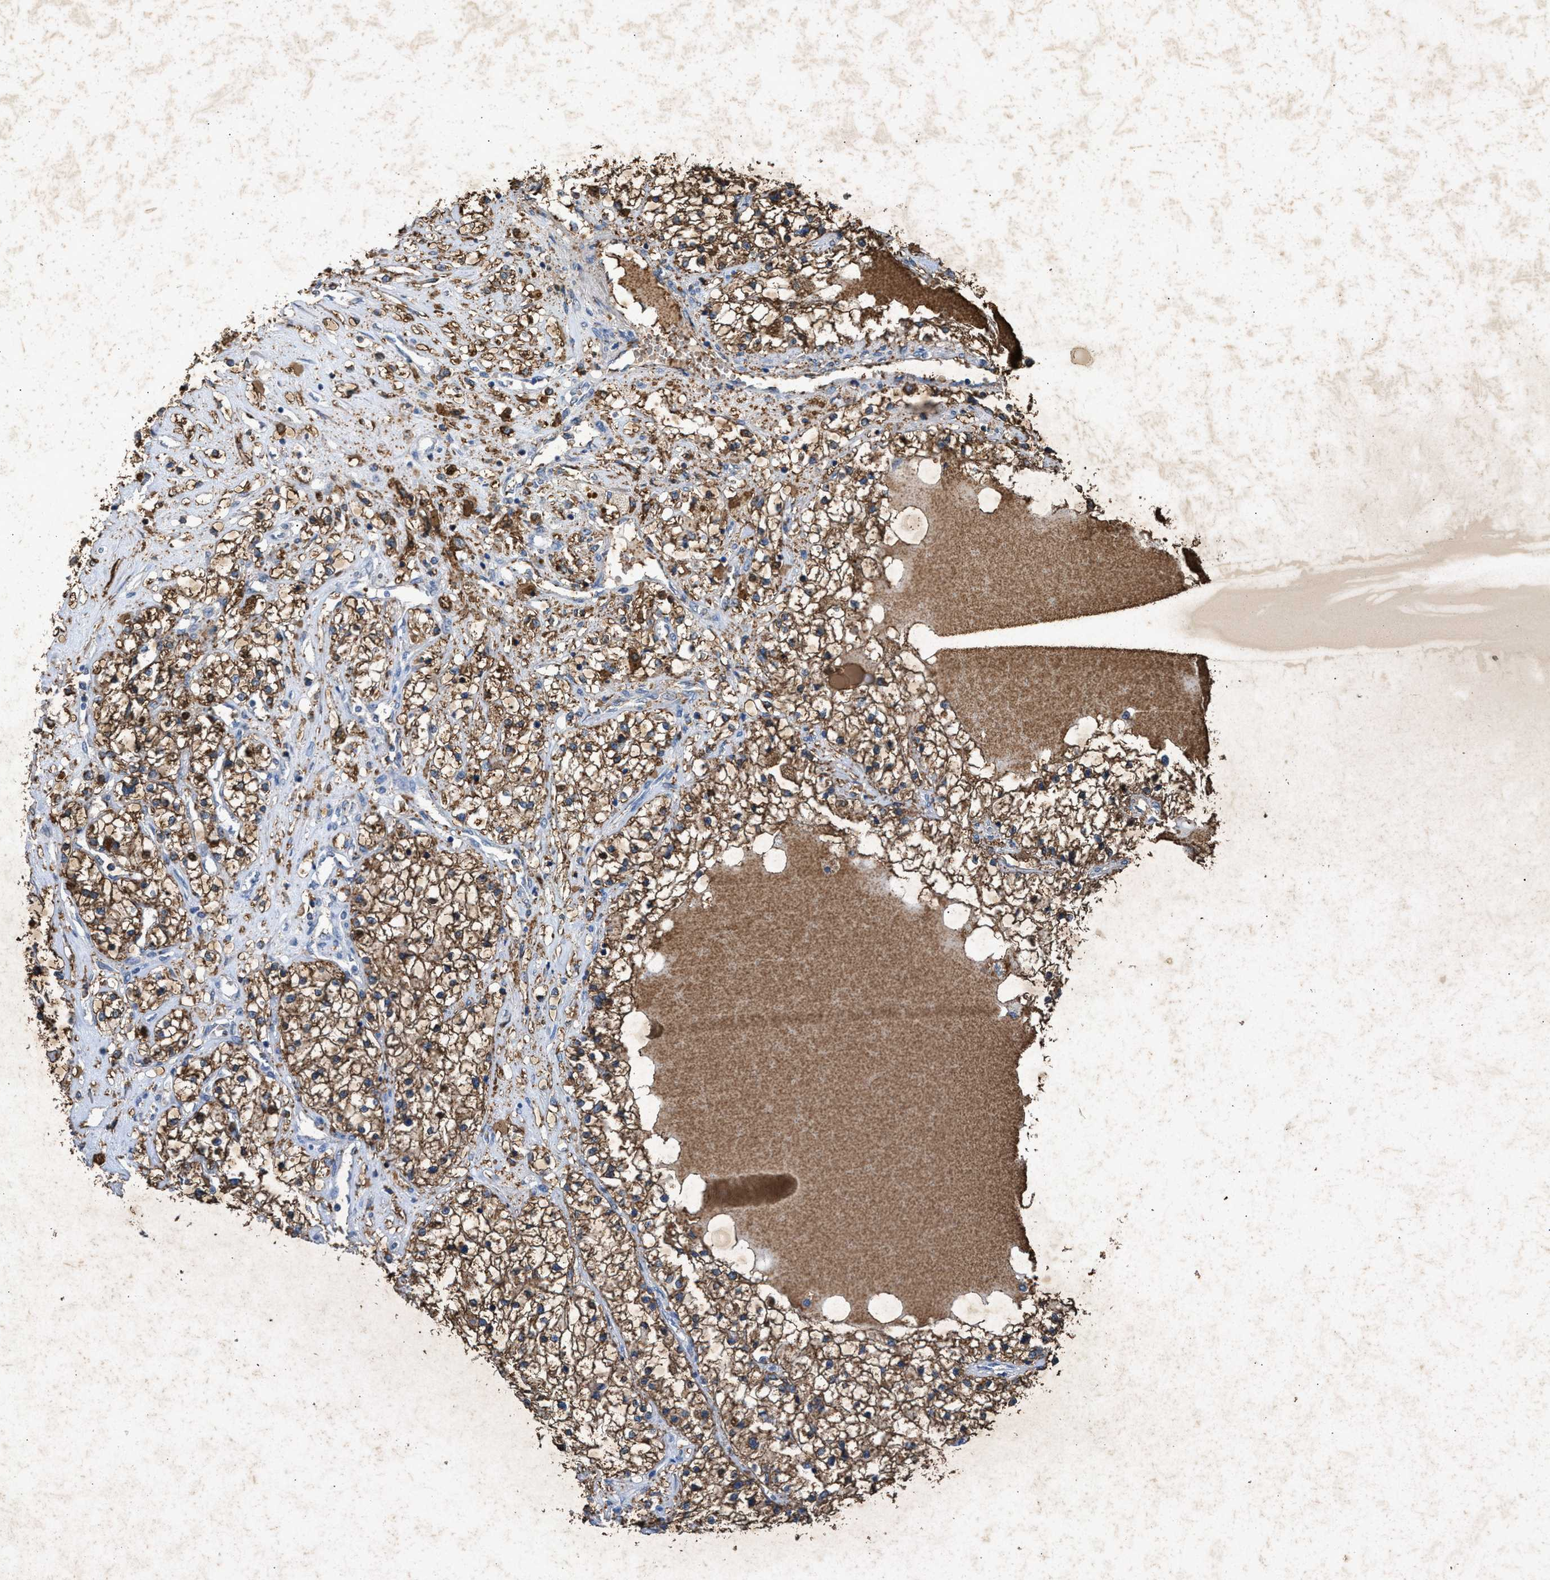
{"staining": {"intensity": "moderate", "quantity": ">75%", "location": "cytoplasmic/membranous"}, "tissue": "renal cancer", "cell_type": "Tumor cells", "image_type": "cancer", "snomed": [{"axis": "morphology", "description": "Adenocarcinoma, NOS"}, {"axis": "topography", "description": "Kidney"}], "caption": "Tumor cells exhibit moderate cytoplasmic/membranous staining in about >75% of cells in renal cancer (adenocarcinoma).", "gene": "LTB4R2", "patient": {"sex": "male", "age": 68}}